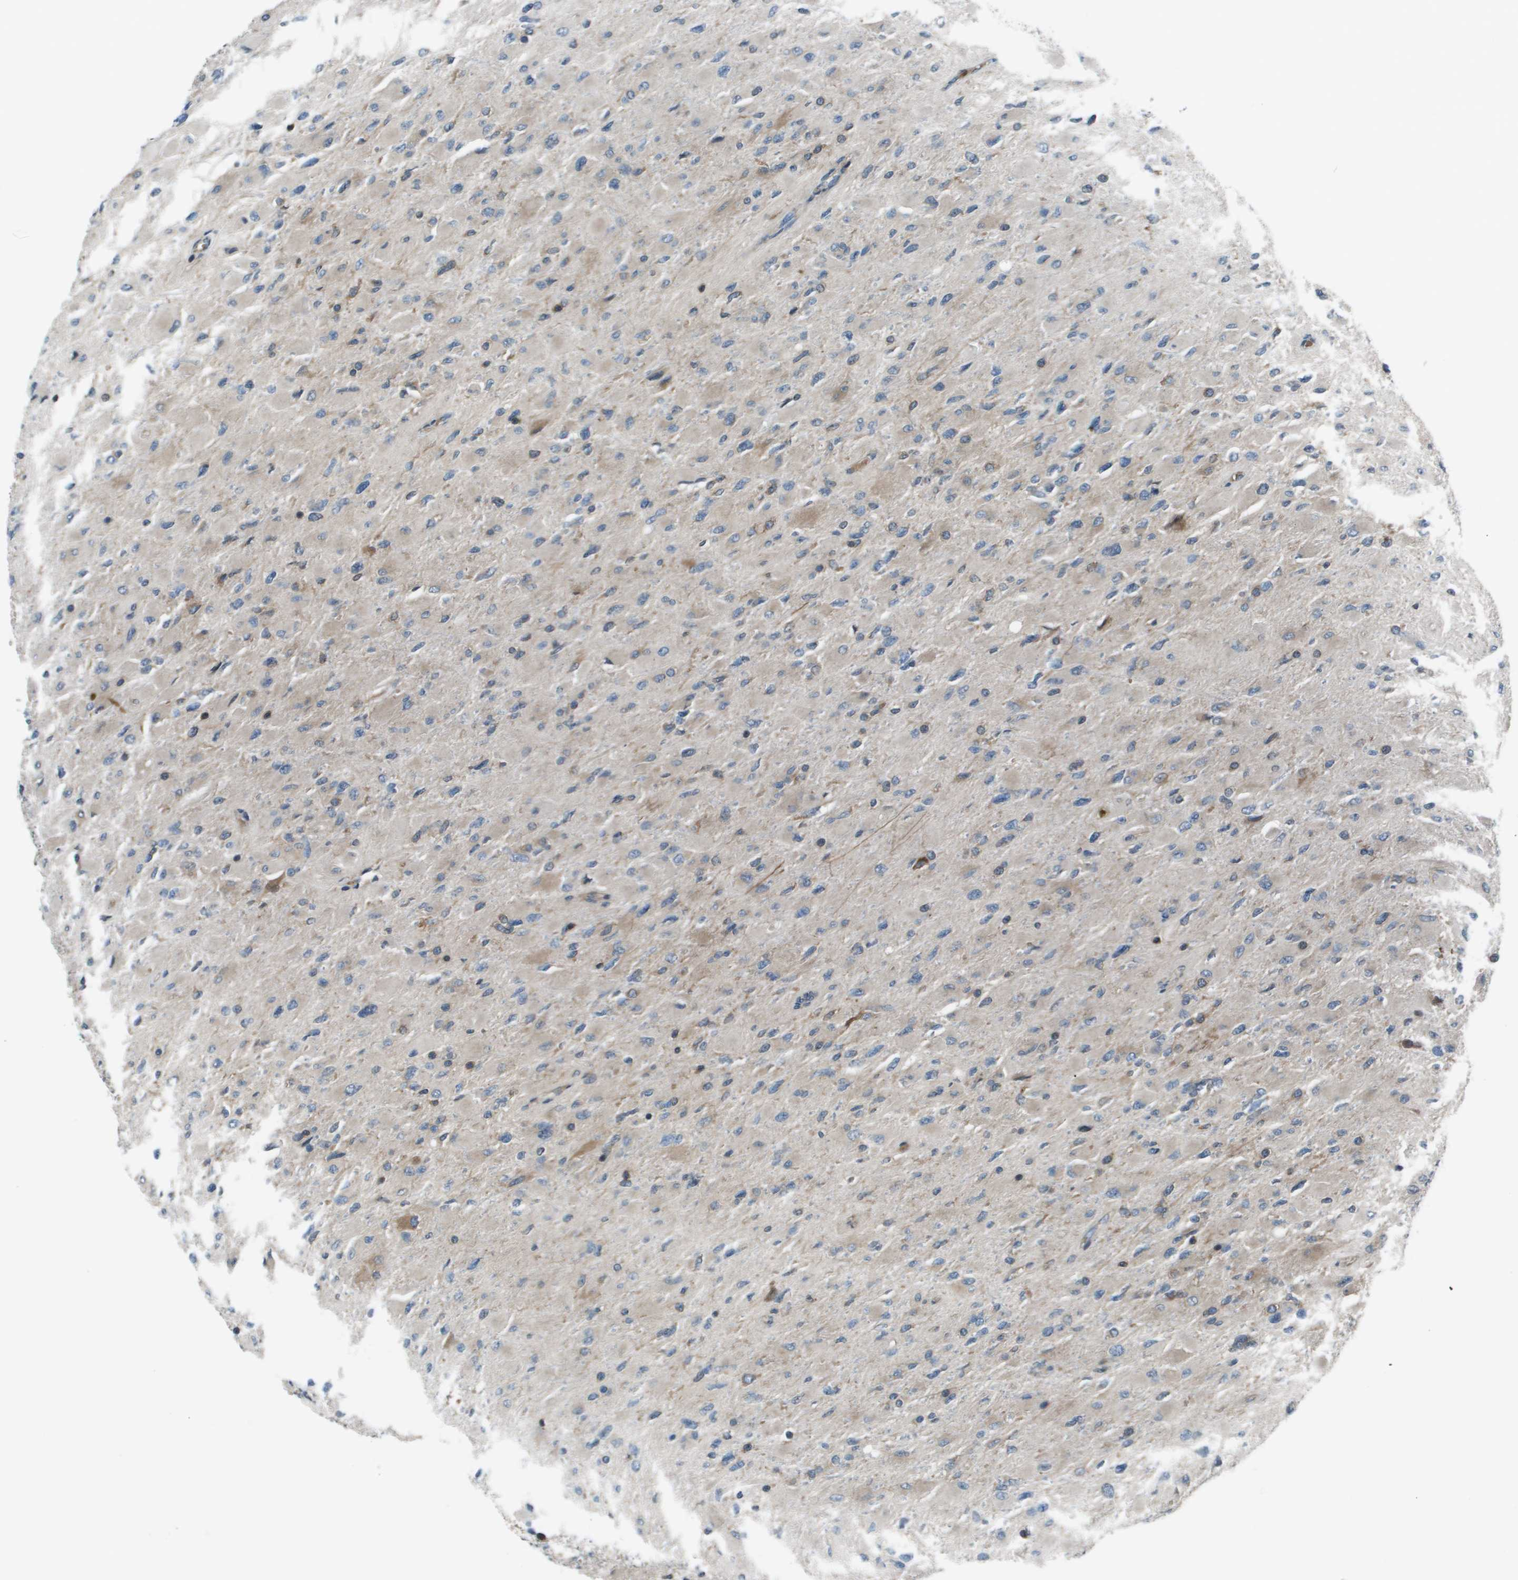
{"staining": {"intensity": "moderate", "quantity": "<25%", "location": "cytoplasmic/membranous"}, "tissue": "glioma", "cell_type": "Tumor cells", "image_type": "cancer", "snomed": [{"axis": "morphology", "description": "Glioma, malignant, High grade"}, {"axis": "topography", "description": "Cerebral cortex"}], "caption": "This photomicrograph shows immunohistochemistry (IHC) staining of human malignant high-grade glioma, with low moderate cytoplasmic/membranous staining in approximately <25% of tumor cells.", "gene": "EIF3B", "patient": {"sex": "female", "age": 36}}